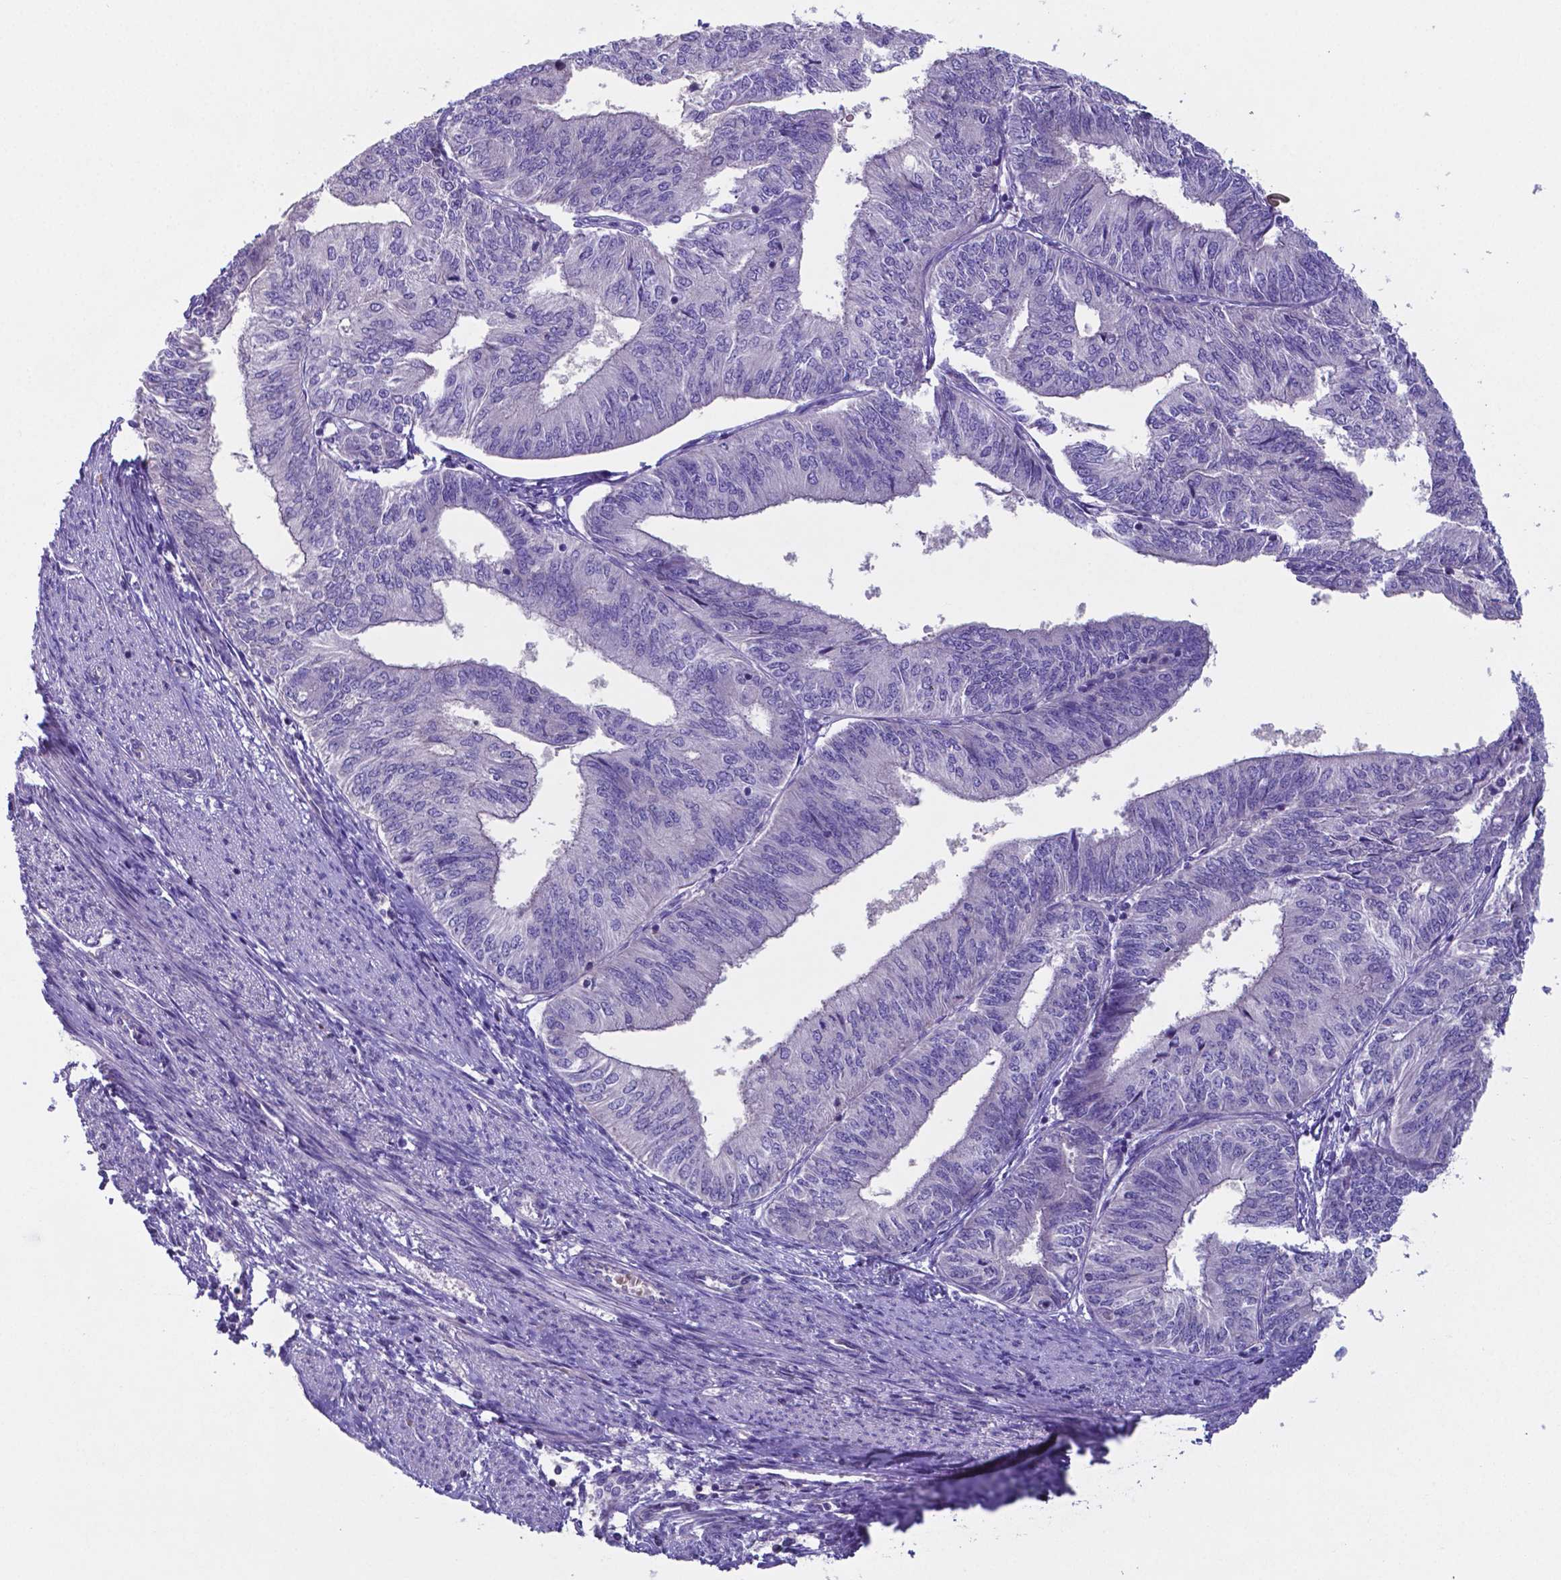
{"staining": {"intensity": "negative", "quantity": "none", "location": "none"}, "tissue": "endometrial cancer", "cell_type": "Tumor cells", "image_type": "cancer", "snomed": [{"axis": "morphology", "description": "Adenocarcinoma, NOS"}, {"axis": "topography", "description": "Endometrium"}], "caption": "Endometrial adenocarcinoma was stained to show a protein in brown. There is no significant staining in tumor cells.", "gene": "TYRO3", "patient": {"sex": "female", "age": 58}}